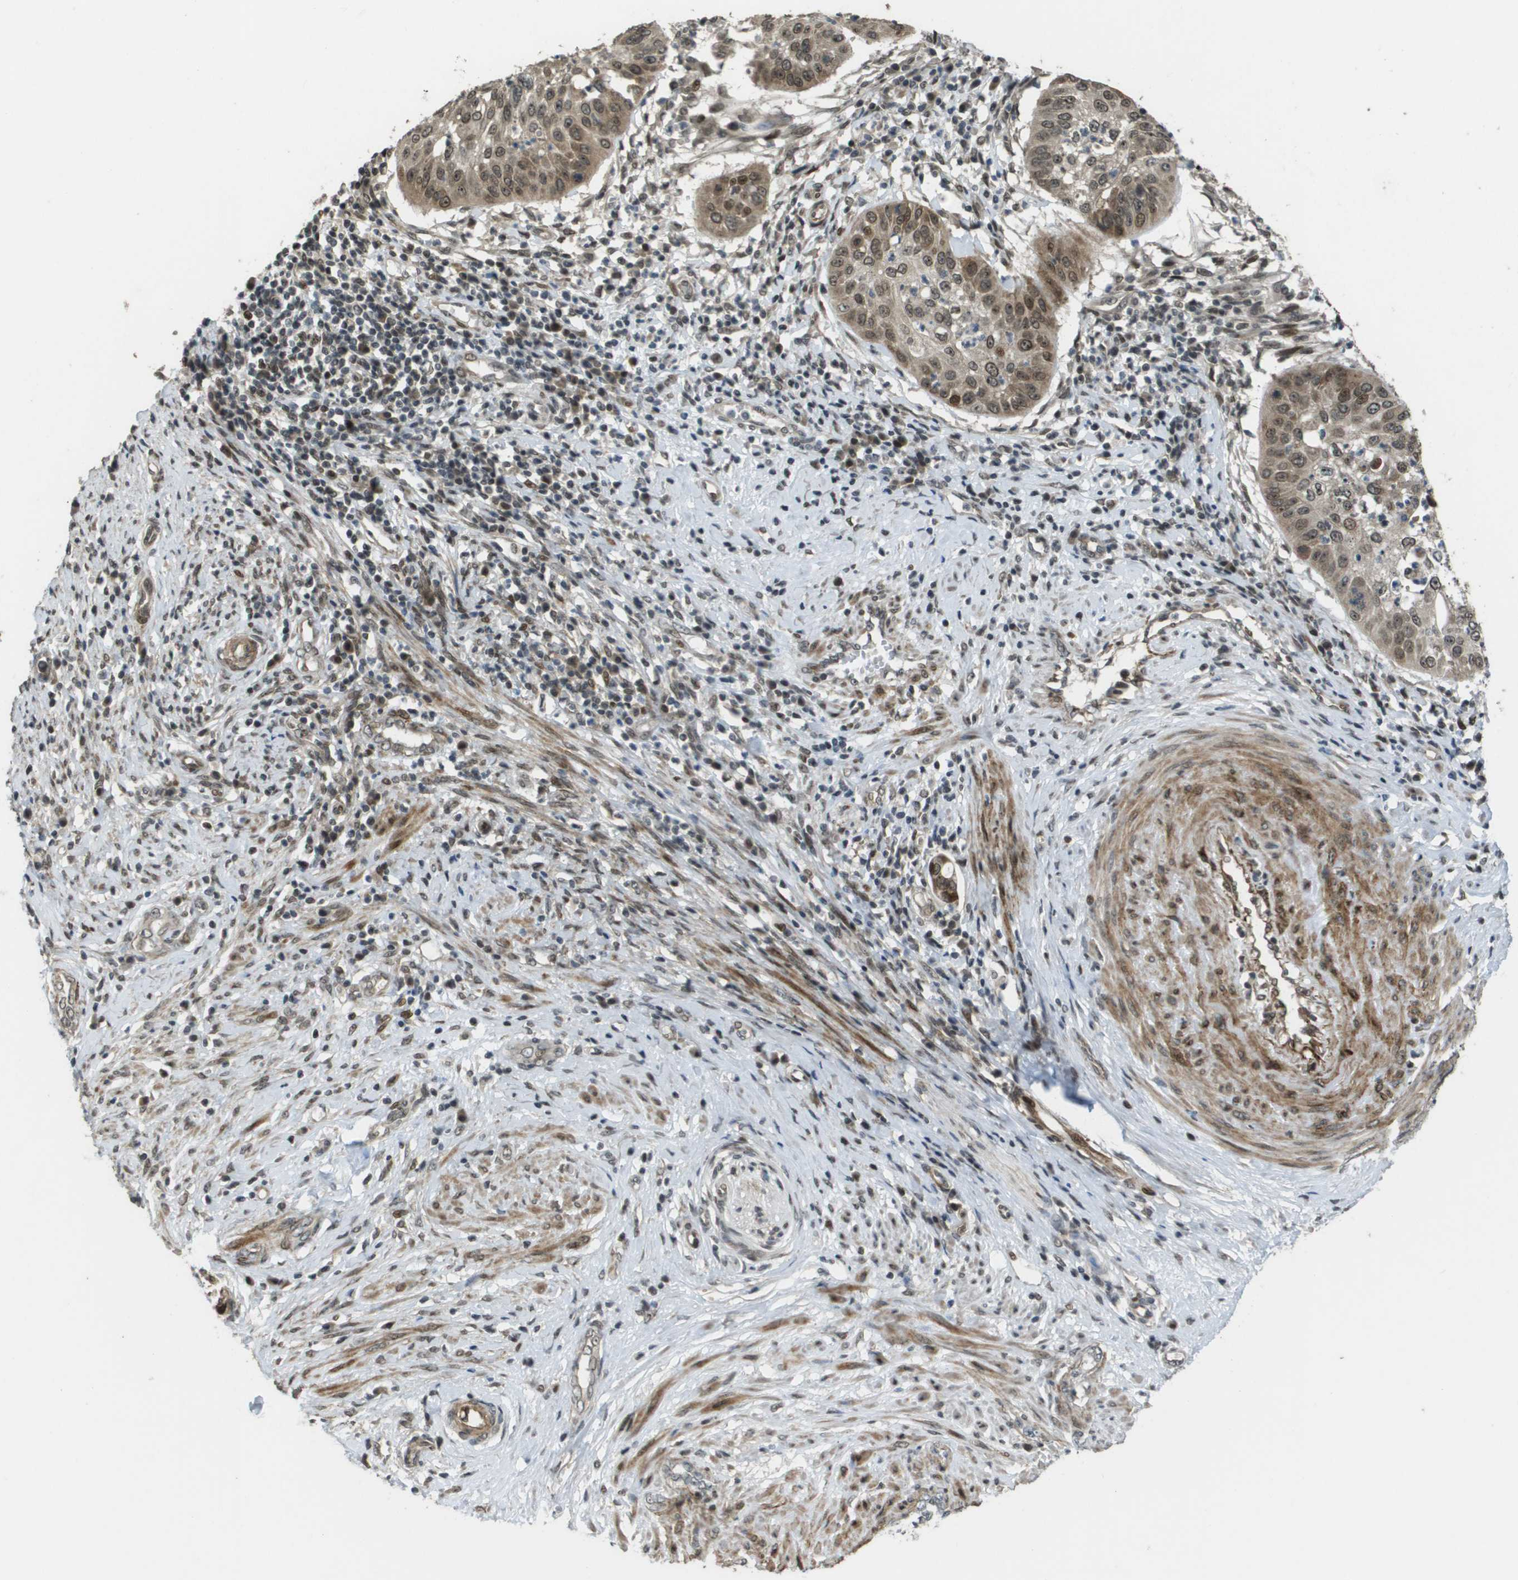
{"staining": {"intensity": "weak", "quantity": ">75%", "location": "cytoplasmic/membranous,nuclear"}, "tissue": "cervical cancer", "cell_type": "Tumor cells", "image_type": "cancer", "snomed": [{"axis": "morphology", "description": "Normal tissue, NOS"}, {"axis": "morphology", "description": "Squamous cell carcinoma, NOS"}, {"axis": "topography", "description": "Cervix"}], "caption": "A micrograph showing weak cytoplasmic/membranous and nuclear positivity in about >75% of tumor cells in squamous cell carcinoma (cervical), as visualized by brown immunohistochemical staining.", "gene": "KAT5", "patient": {"sex": "female", "age": 39}}